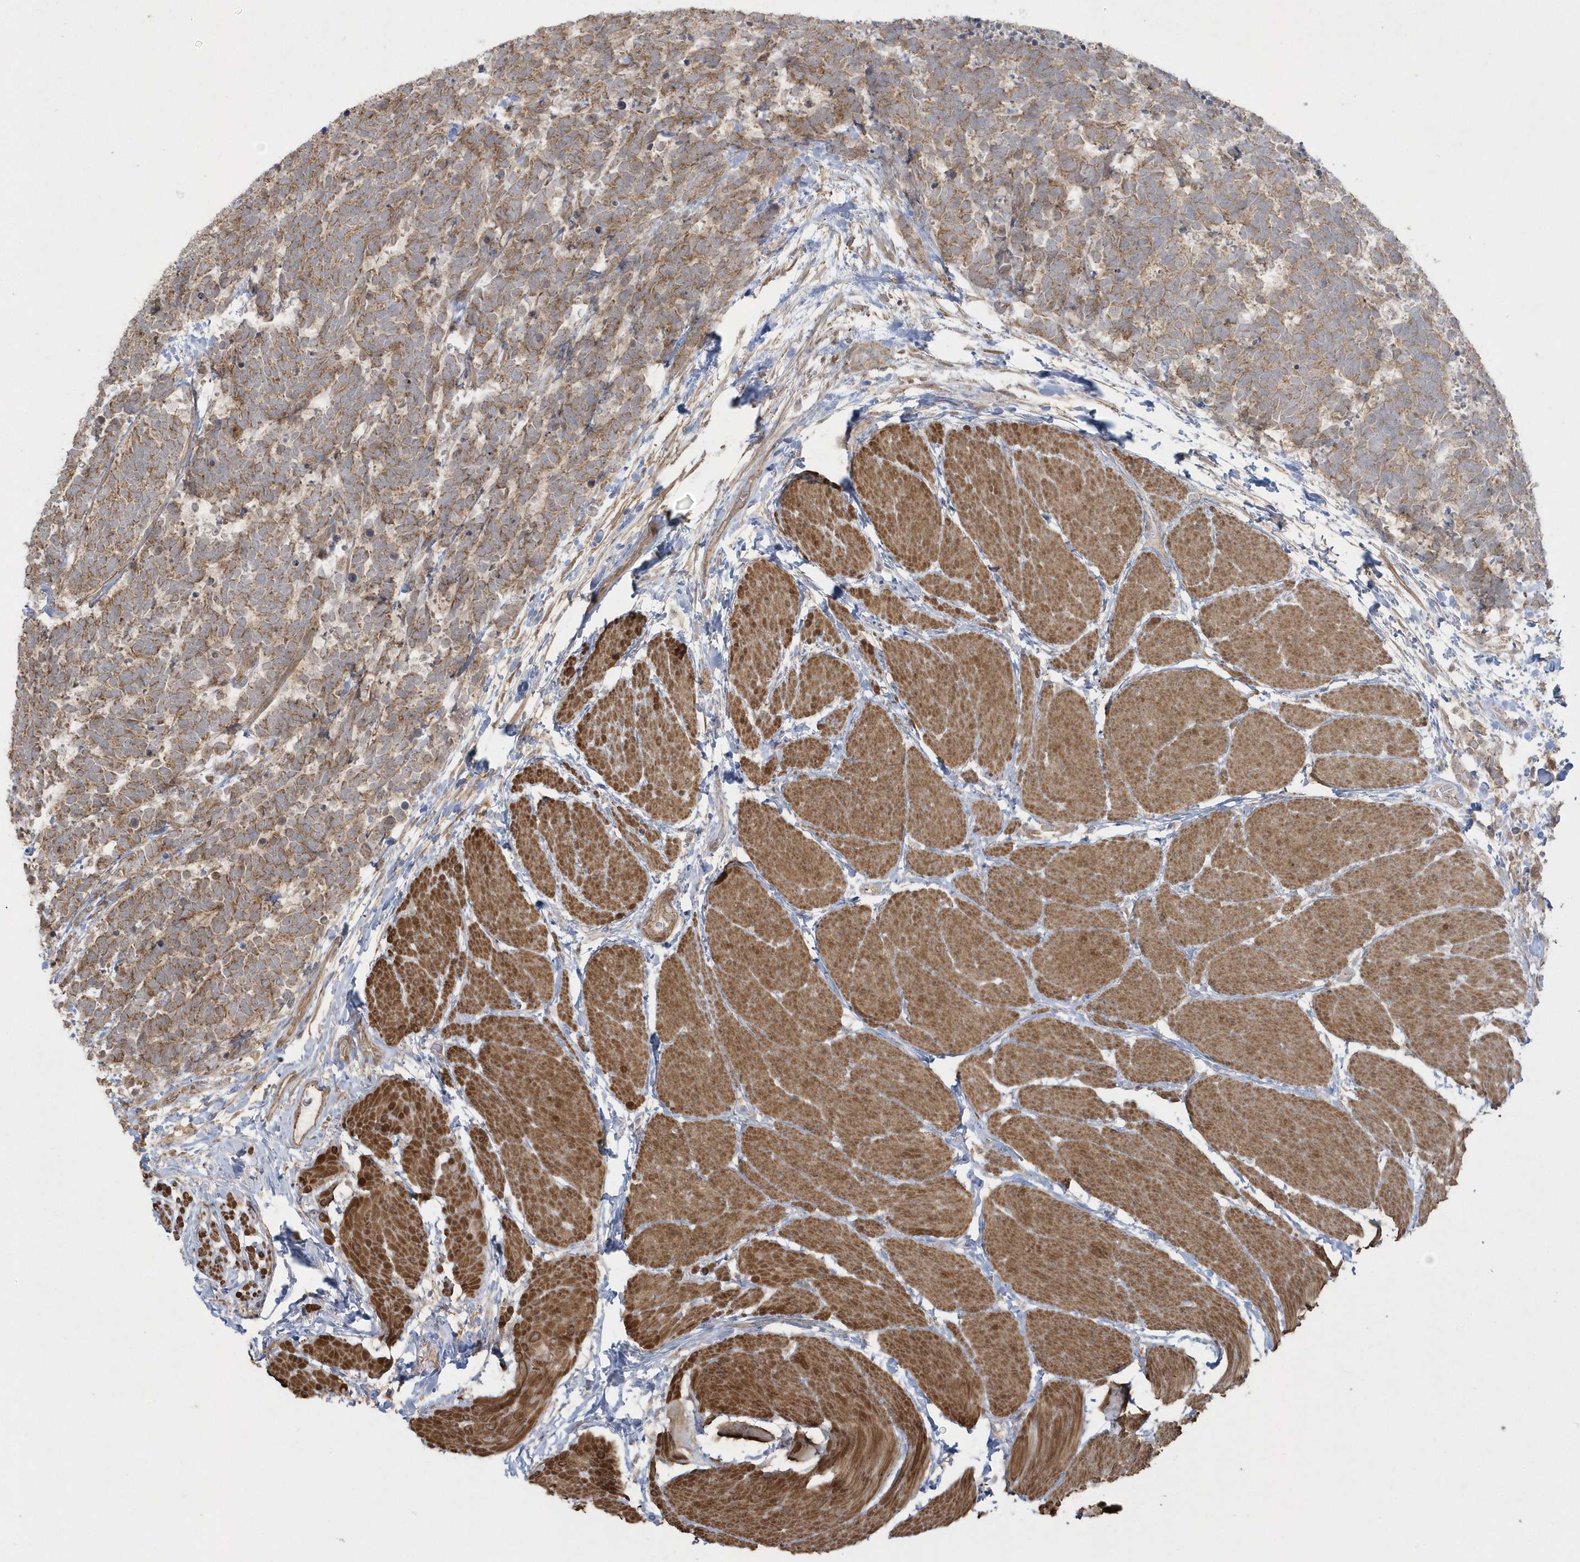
{"staining": {"intensity": "moderate", "quantity": ">75%", "location": "cytoplasmic/membranous"}, "tissue": "carcinoid", "cell_type": "Tumor cells", "image_type": "cancer", "snomed": [{"axis": "morphology", "description": "Carcinoma, NOS"}, {"axis": "morphology", "description": "Carcinoid, malignant, NOS"}, {"axis": "topography", "description": "Urinary bladder"}], "caption": "Protein expression analysis of carcinoid shows moderate cytoplasmic/membranous positivity in approximately >75% of tumor cells.", "gene": "ARMC8", "patient": {"sex": "male", "age": 57}}